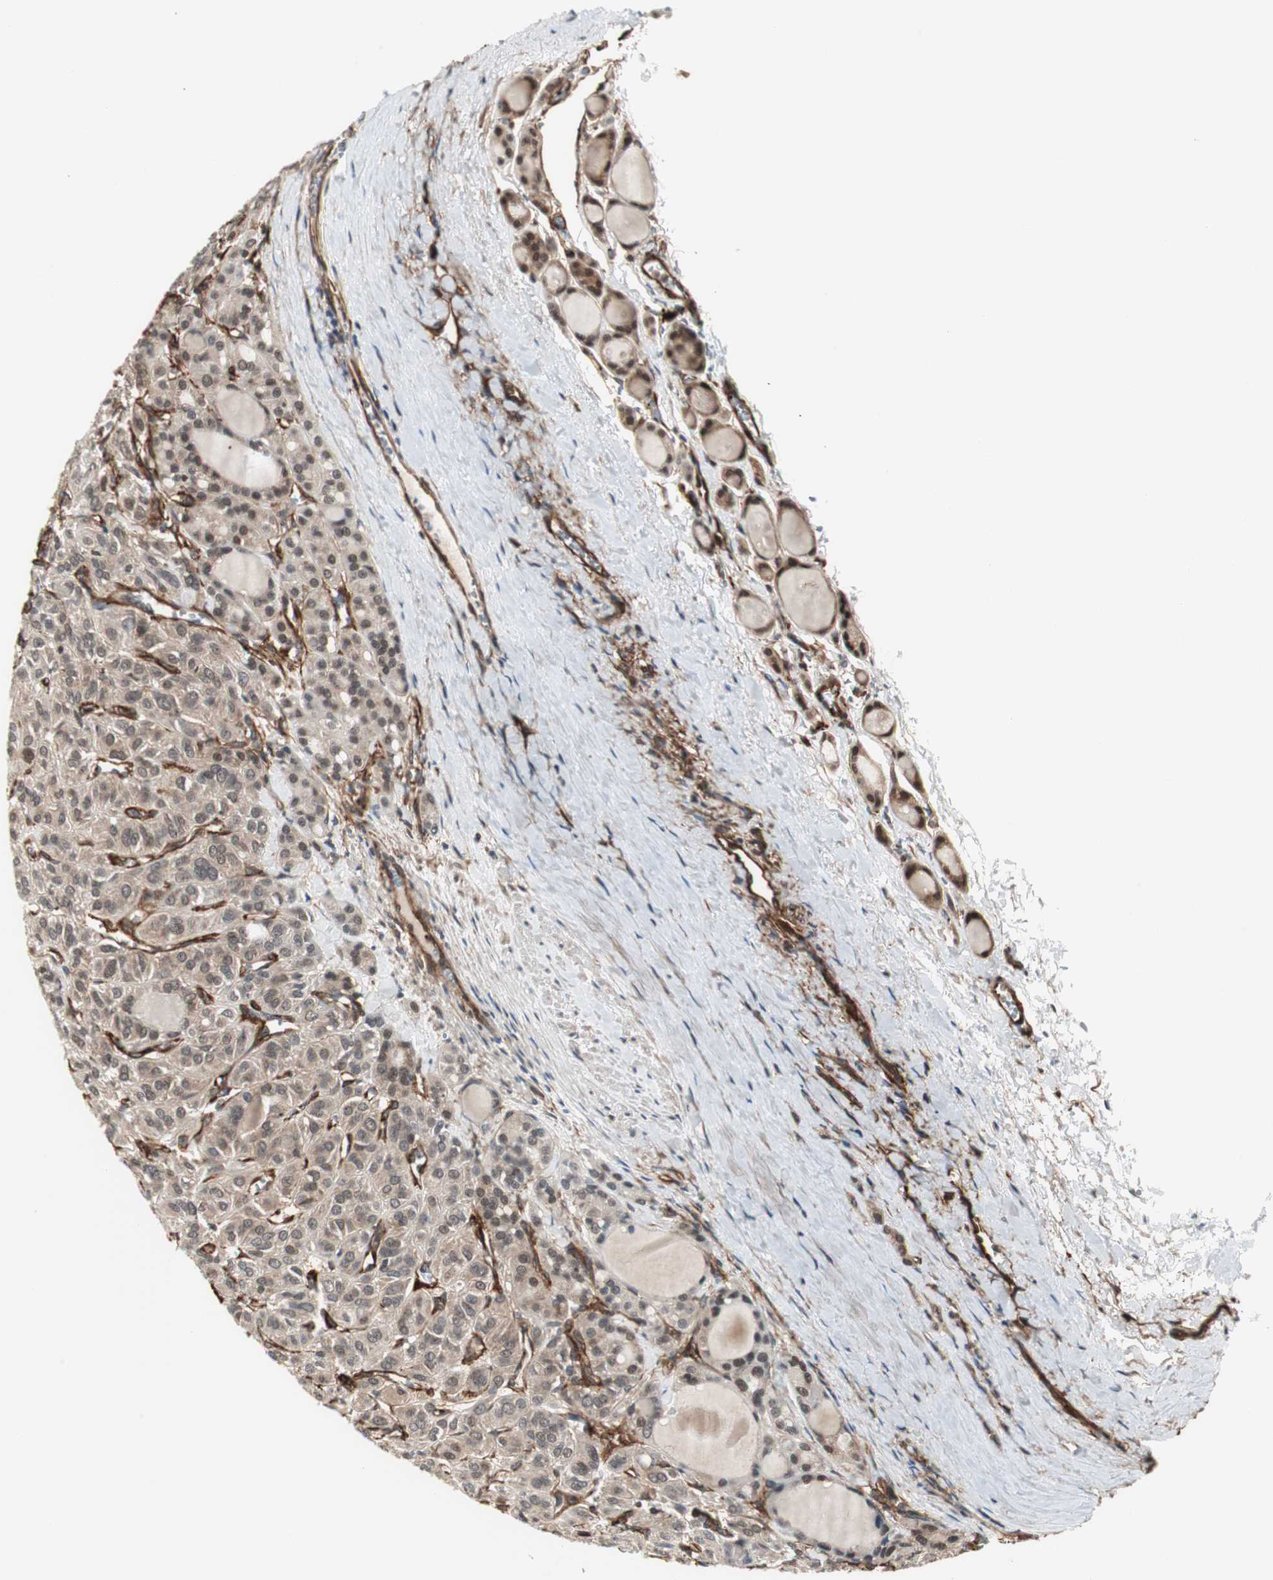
{"staining": {"intensity": "moderate", "quantity": ">75%", "location": "cytoplasmic/membranous"}, "tissue": "thyroid cancer", "cell_type": "Tumor cells", "image_type": "cancer", "snomed": [{"axis": "morphology", "description": "Follicular adenoma carcinoma, NOS"}, {"axis": "topography", "description": "Thyroid gland"}], "caption": "Thyroid follicular adenoma carcinoma tissue exhibits moderate cytoplasmic/membranous staining in about >75% of tumor cells, visualized by immunohistochemistry.", "gene": "PTPN11", "patient": {"sex": "female", "age": 71}}